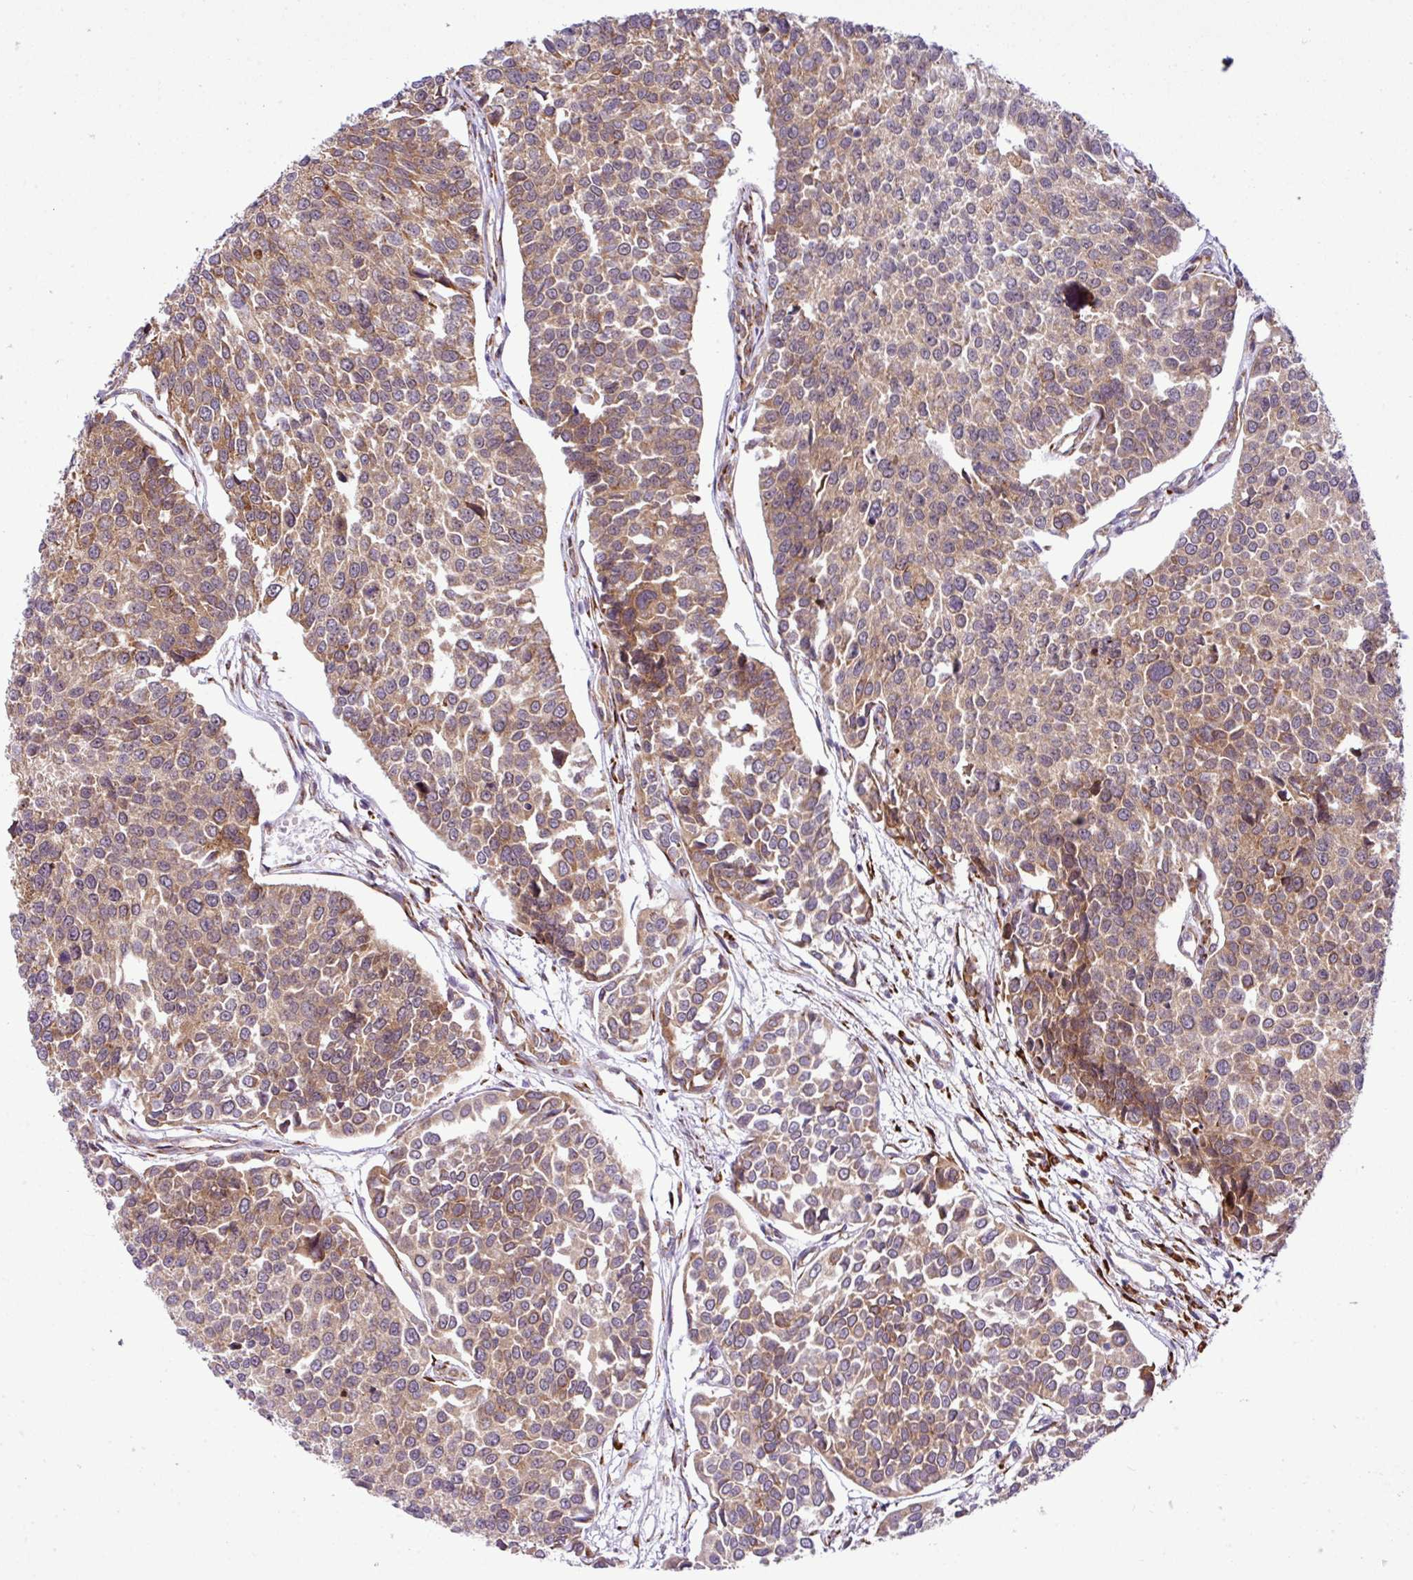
{"staining": {"intensity": "moderate", "quantity": ">75%", "location": "cytoplasmic/membranous"}, "tissue": "urothelial cancer", "cell_type": "Tumor cells", "image_type": "cancer", "snomed": [{"axis": "morphology", "description": "Urothelial carcinoma, Low grade"}, {"axis": "topography", "description": "Urinary bladder"}], "caption": "This is an image of immunohistochemistry (IHC) staining of urothelial cancer, which shows moderate positivity in the cytoplasmic/membranous of tumor cells.", "gene": "CFAP97", "patient": {"sex": "female", "age": 78}}